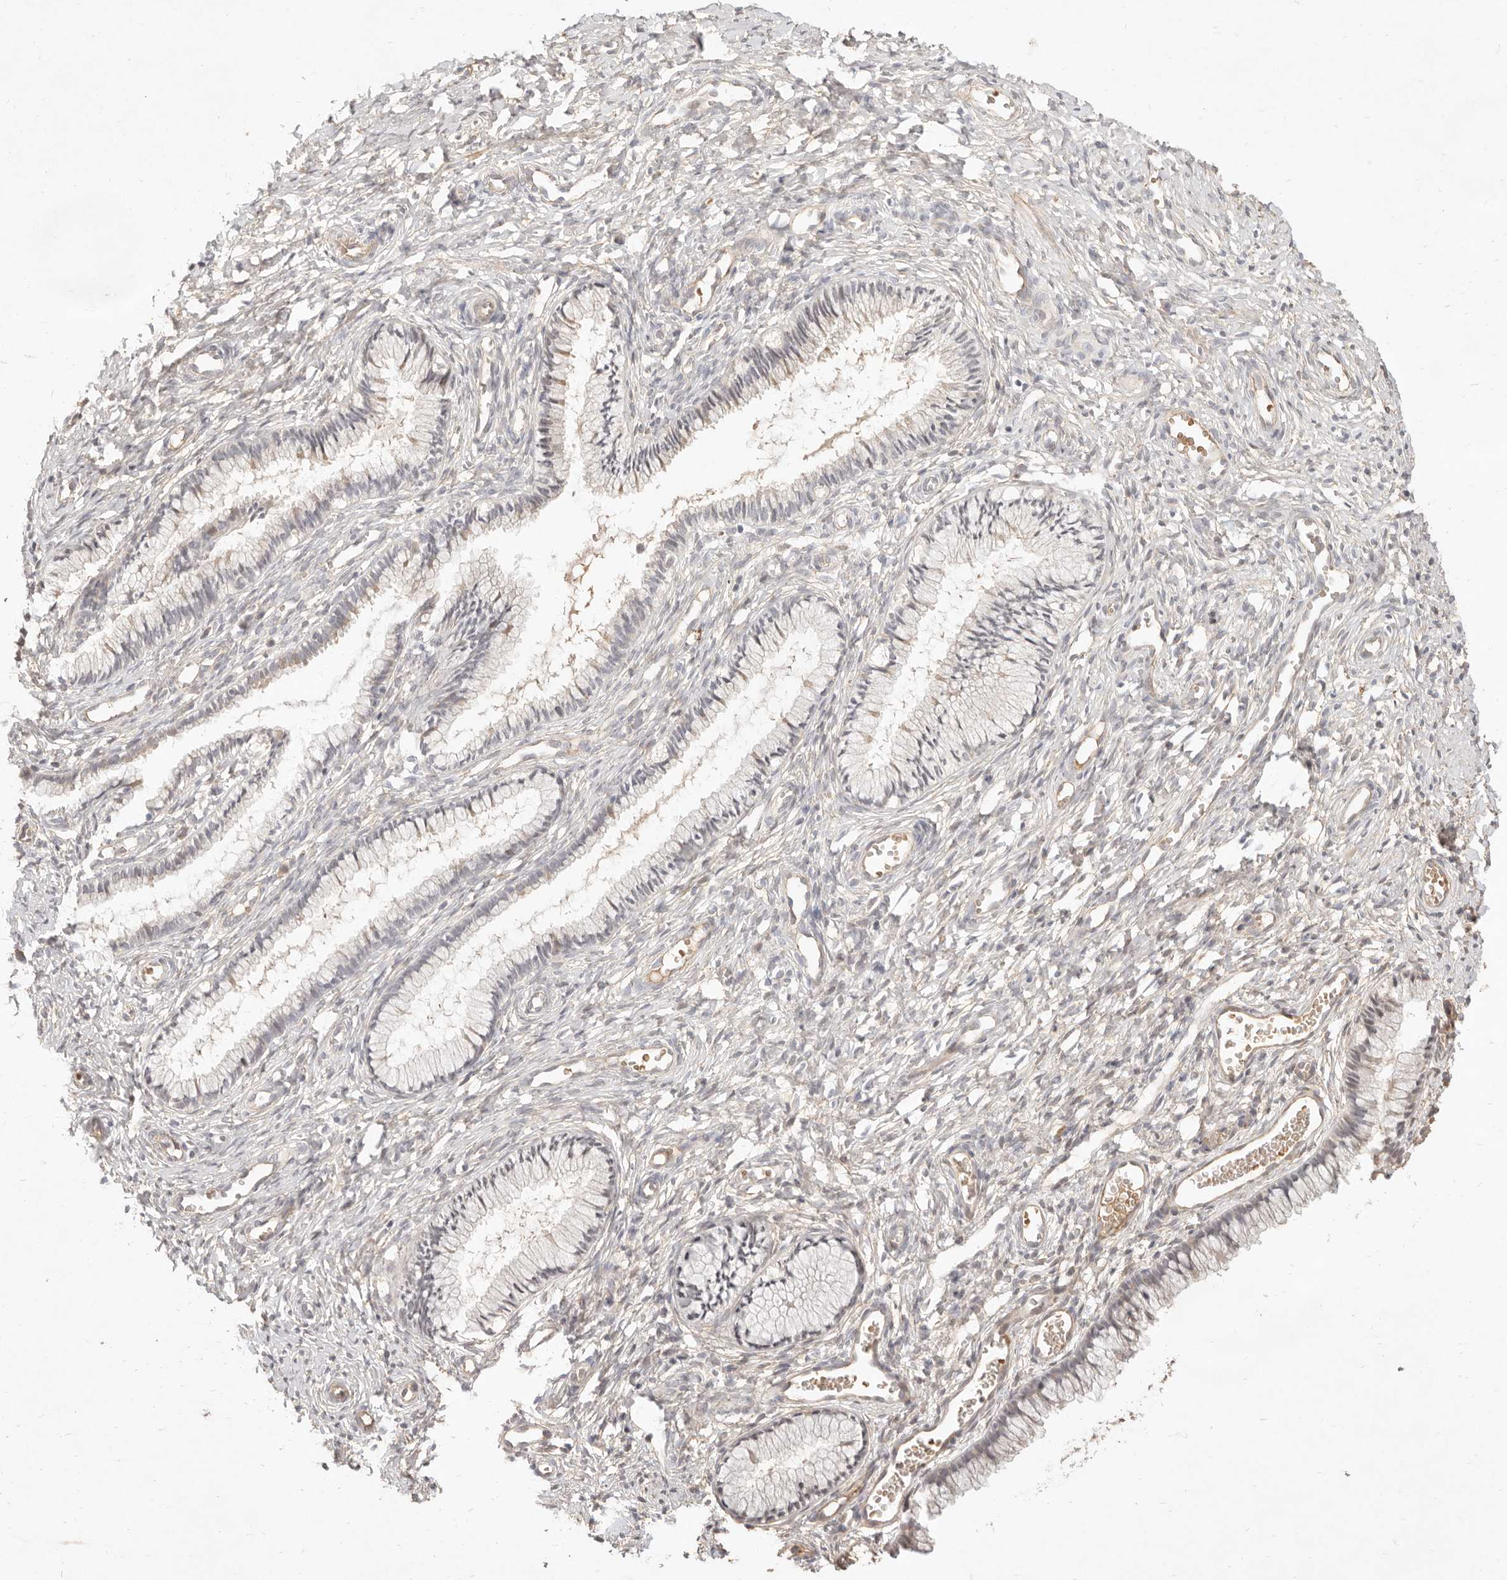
{"staining": {"intensity": "negative", "quantity": "none", "location": "none"}, "tissue": "cervix", "cell_type": "Glandular cells", "image_type": "normal", "snomed": [{"axis": "morphology", "description": "Normal tissue, NOS"}, {"axis": "topography", "description": "Cervix"}], "caption": "This is a micrograph of immunohistochemistry (IHC) staining of unremarkable cervix, which shows no expression in glandular cells.", "gene": "MEP1A", "patient": {"sex": "female", "age": 27}}